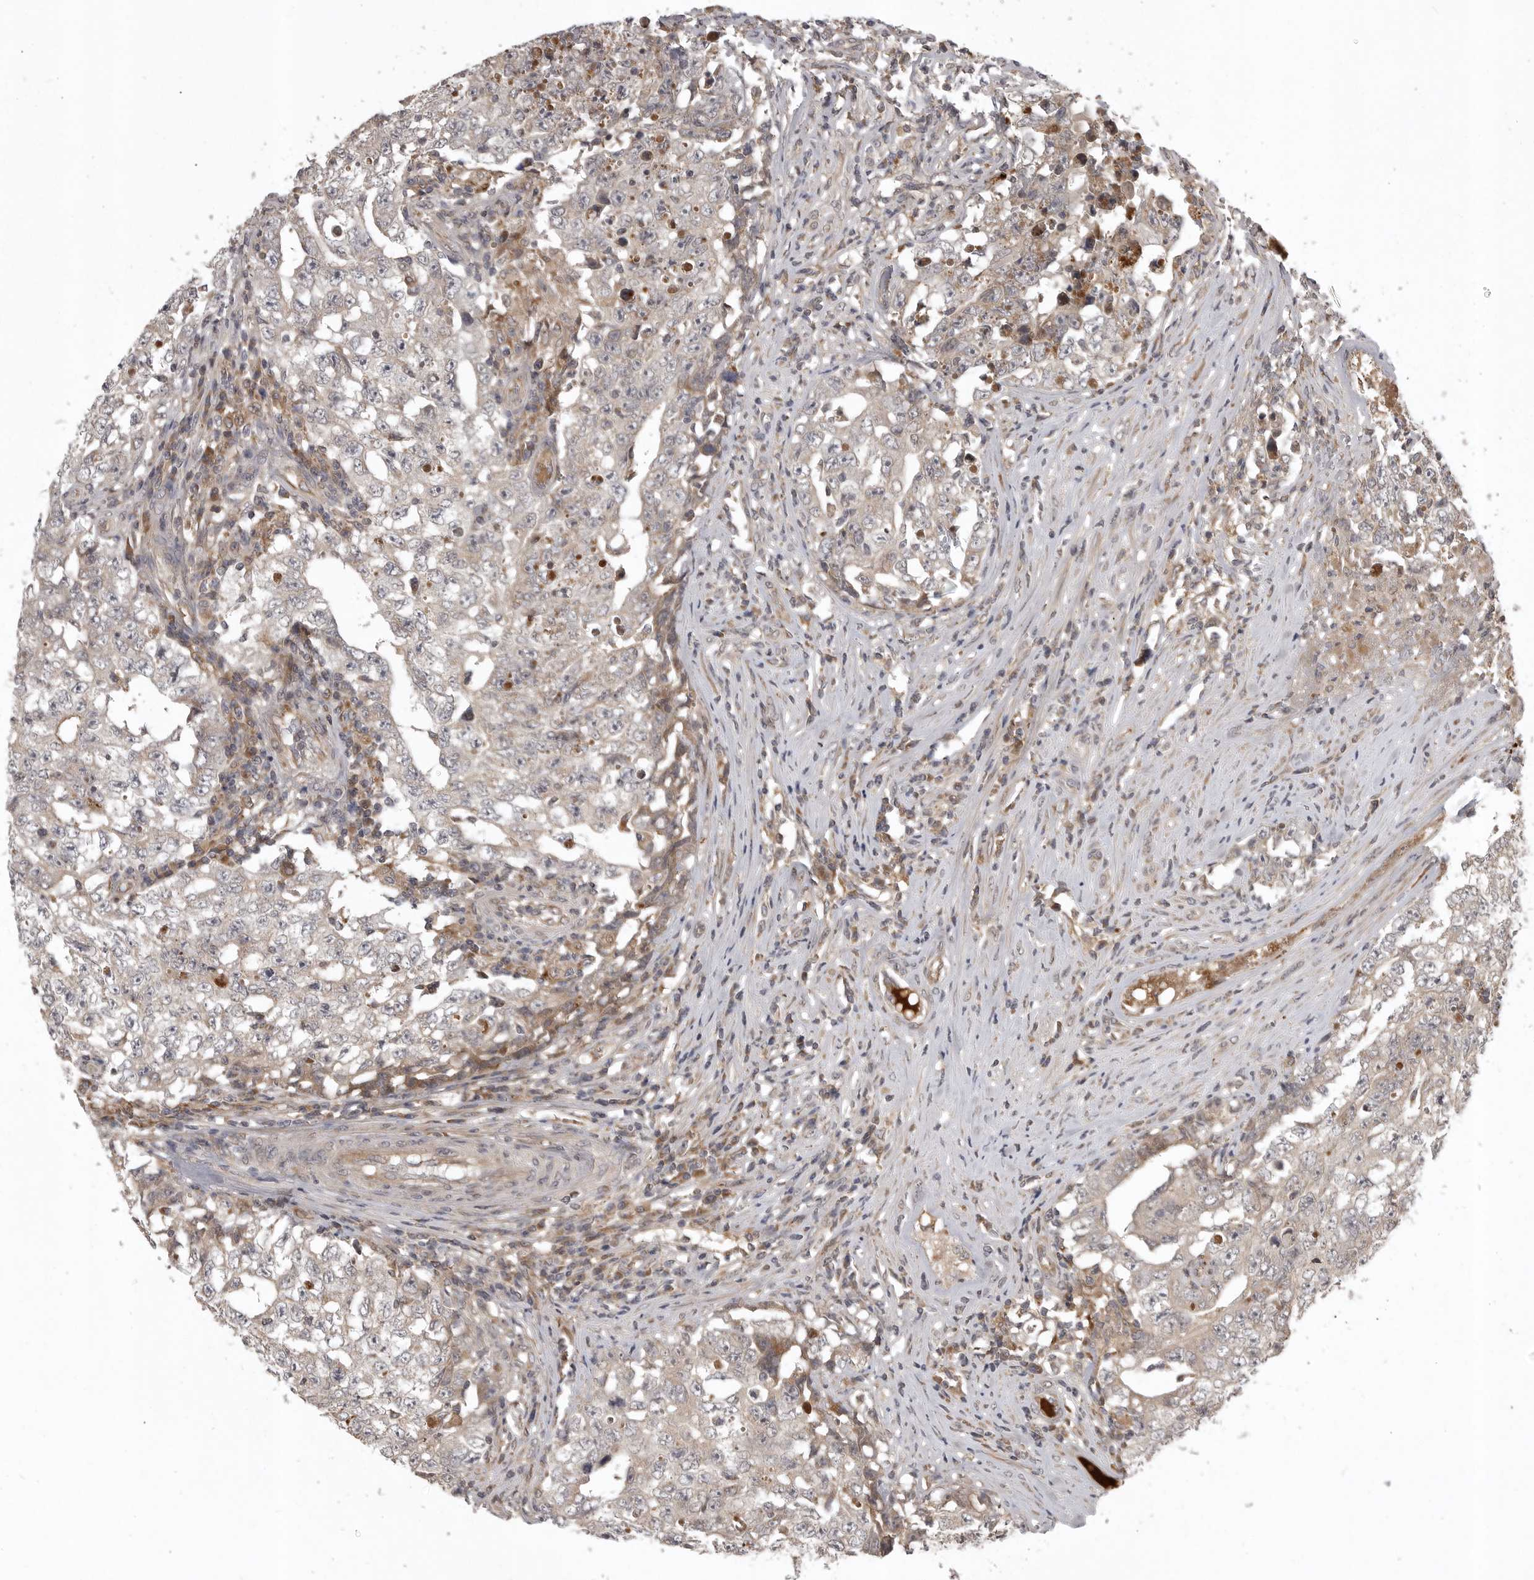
{"staining": {"intensity": "weak", "quantity": "<25%", "location": "cytoplasmic/membranous"}, "tissue": "testis cancer", "cell_type": "Tumor cells", "image_type": "cancer", "snomed": [{"axis": "morphology", "description": "Carcinoma, Embryonal, NOS"}, {"axis": "topography", "description": "Testis"}], "caption": "A high-resolution photomicrograph shows immunohistochemistry (IHC) staining of embryonal carcinoma (testis), which exhibits no significant expression in tumor cells.", "gene": "GPR31", "patient": {"sex": "male", "age": 26}}